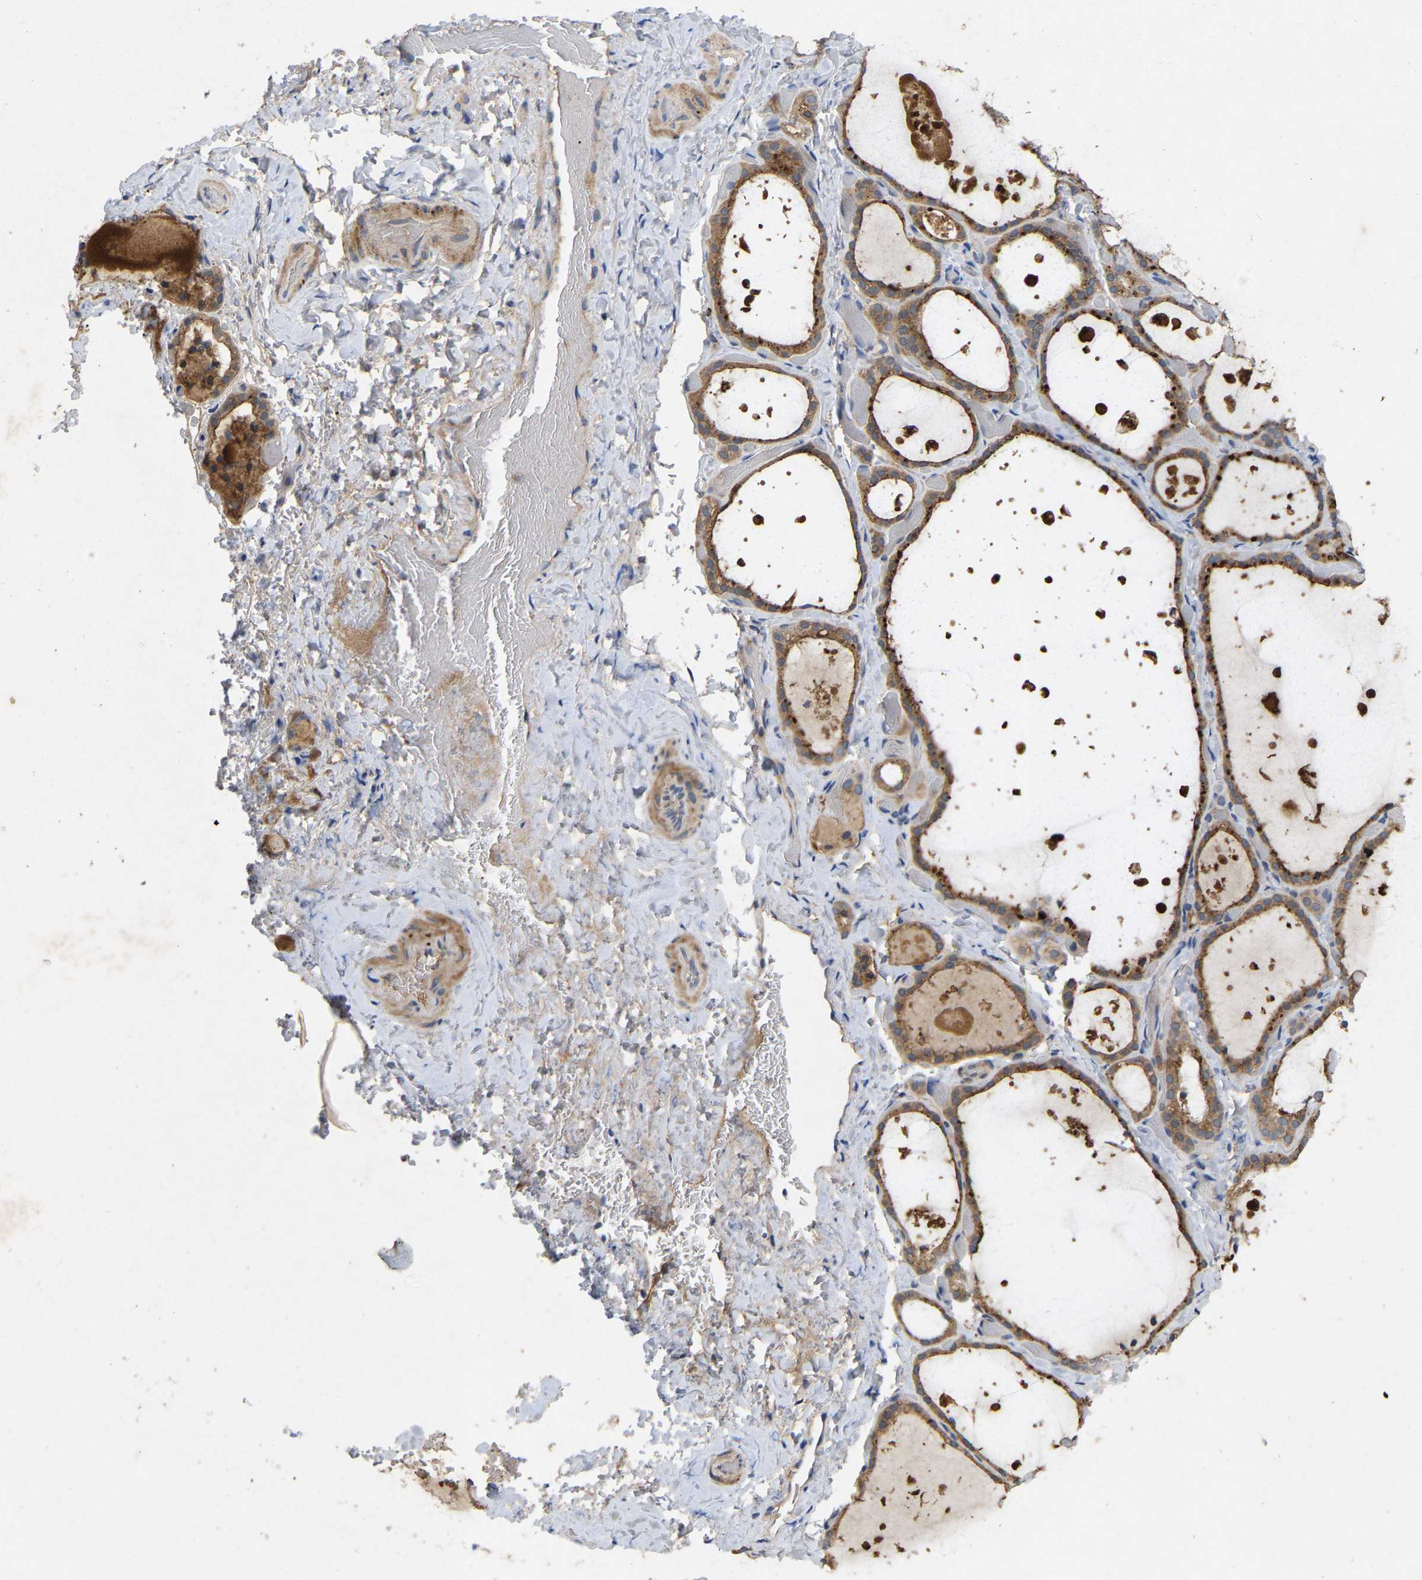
{"staining": {"intensity": "moderate", "quantity": ">75%", "location": "cytoplasmic/membranous"}, "tissue": "thyroid gland", "cell_type": "Glandular cells", "image_type": "normal", "snomed": [{"axis": "morphology", "description": "Normal tissue, NOS"}, {"axis": "topography", "description": "Thyroid gland"}], "caption": "Glandular cells reveal medium levels of moderate cytoplasmic/membranous staining in about >75% of cells in normal thyroid gland.", "gene": "LPAR2", "patient": {"sex": "female", "age": 44}}